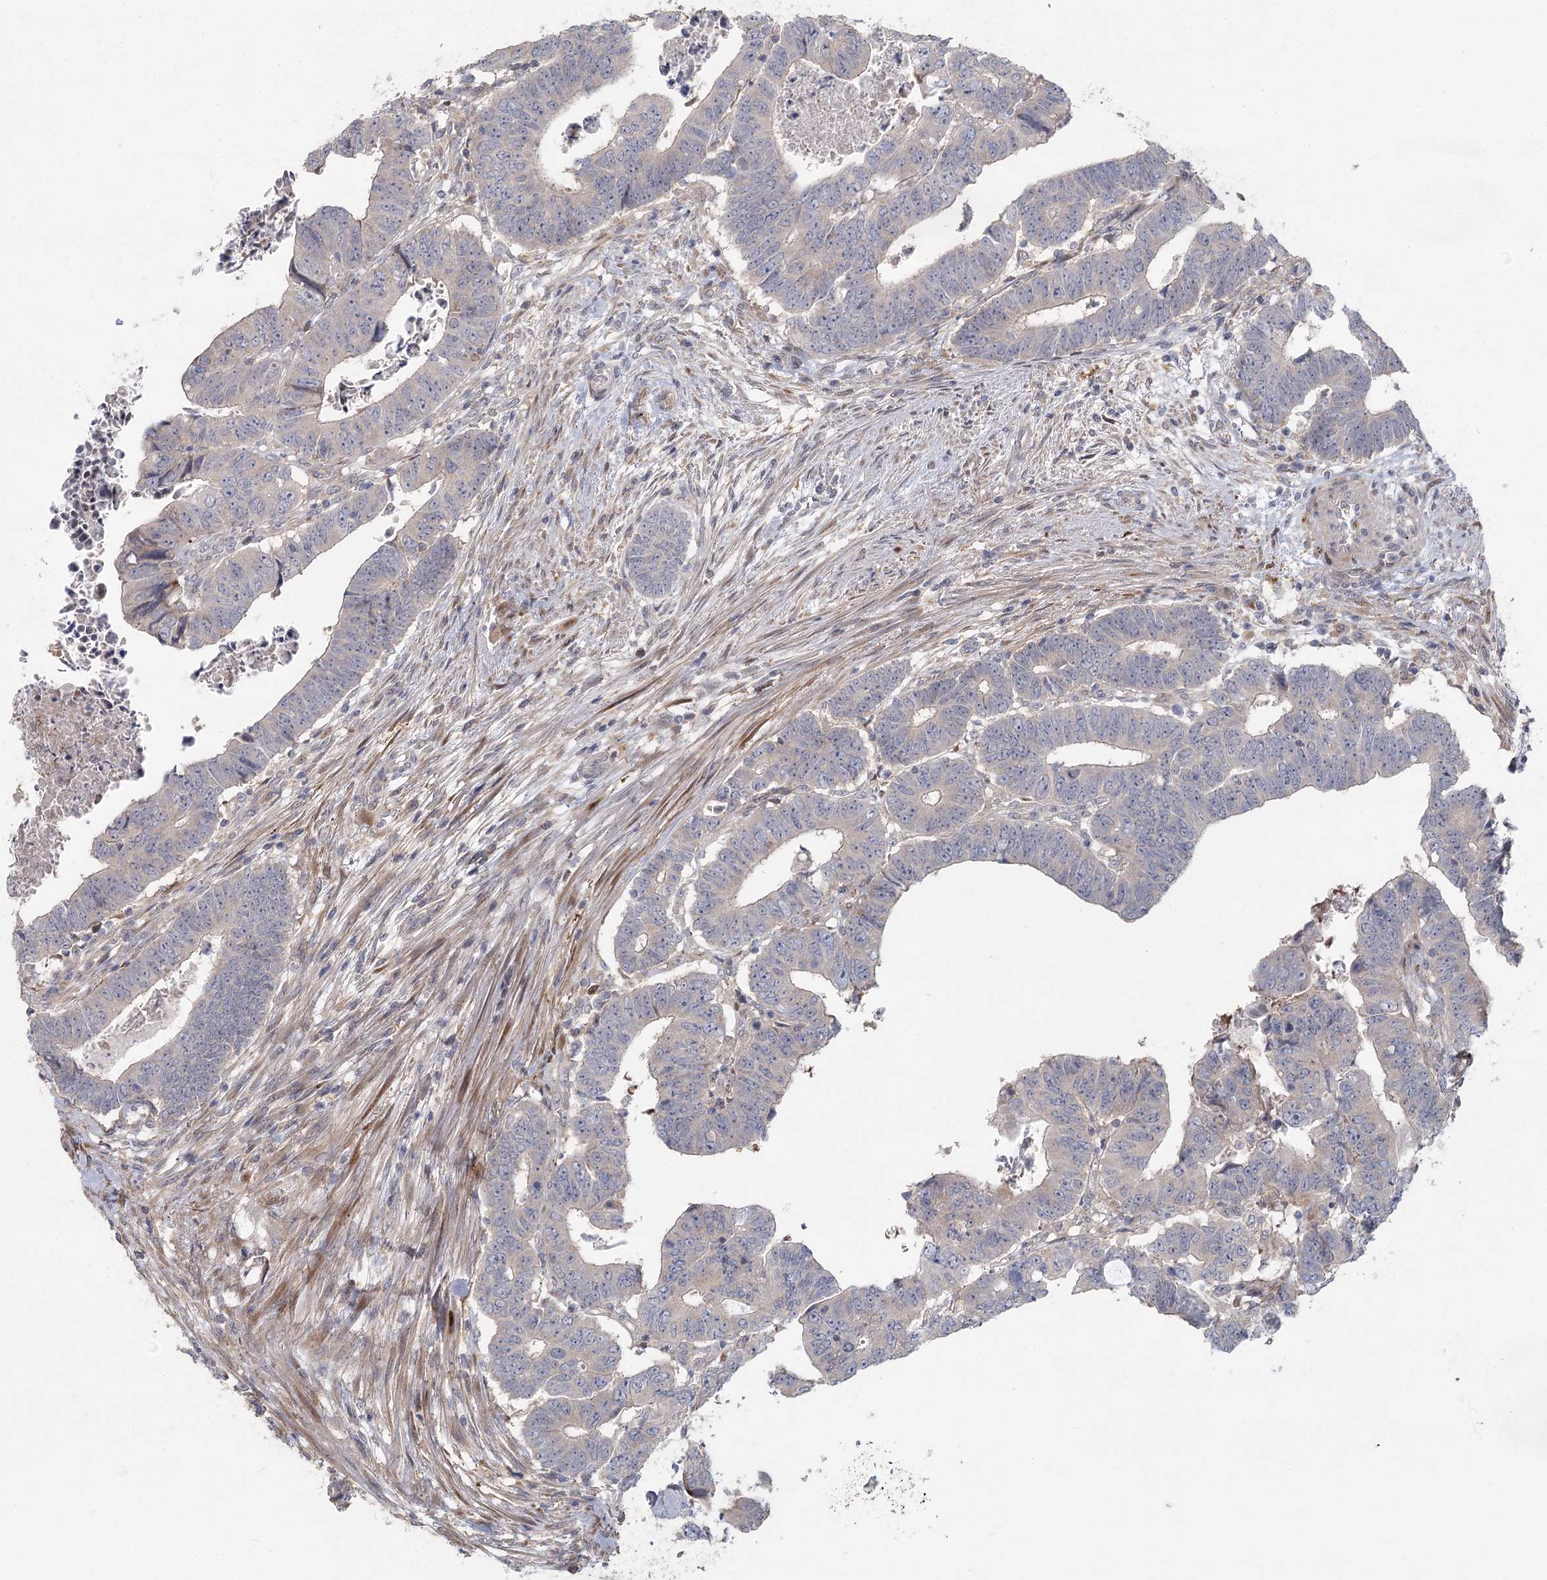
{"staining": {"intensity": "negative", "quantity": "none", "location": "none"}, "tissue": "colorectal cancer", "cell_type": "Tumor cells", "image_type": "cancer", "snomed": [{"axis": "morphology", "description": "Normal tissue, NOS"}, {"axis": "morphology", "description": "Adenocarcinoma, NOS"}, {"axis": "topography", "description": "Rectum"}], "caption": "High magnification brightfield microscopy of colorectal cancer (adenocarcinoma) stained with DAB (brown) and counterstained with hematoxylin (blue): tumor cells show no significant expression.", "gene": "FAM110C", "patient": {"sex": "female", "age": 65}}